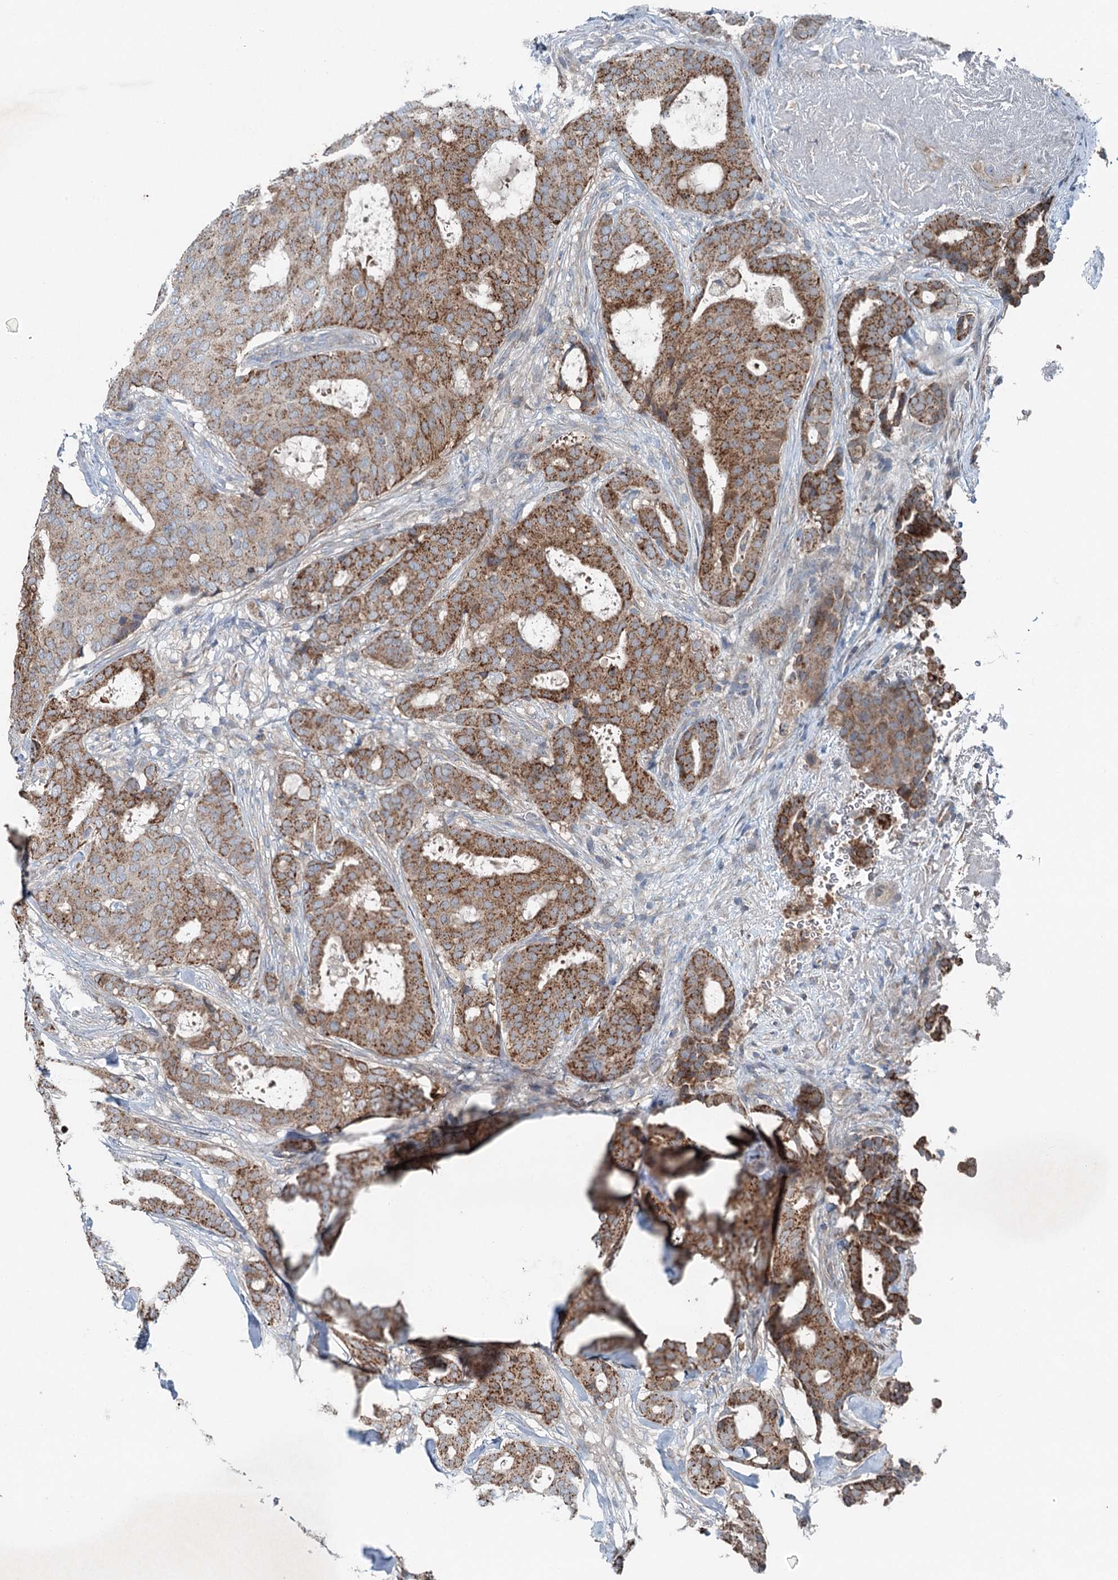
{"staining": {"intensity": "moderate", "quantity": ">75%", "location": "cytoplasmic/membranous"}, "tissue": "breast cancer", "cell_type": "Tumor cells", "image_type": "cancer", "snomed": [{"axis": "morphology", "description": "Duct carcinoma"}, {"axis": "topography", "description": "Breast"}], "caption": "Human breast cancer (infiltrating ductal carcinoma) stained with a protein marker exhibits moderate staining in tumor cells.", "gene": "CHCHD5", "patient": {"sex": "female", "age": 75}}